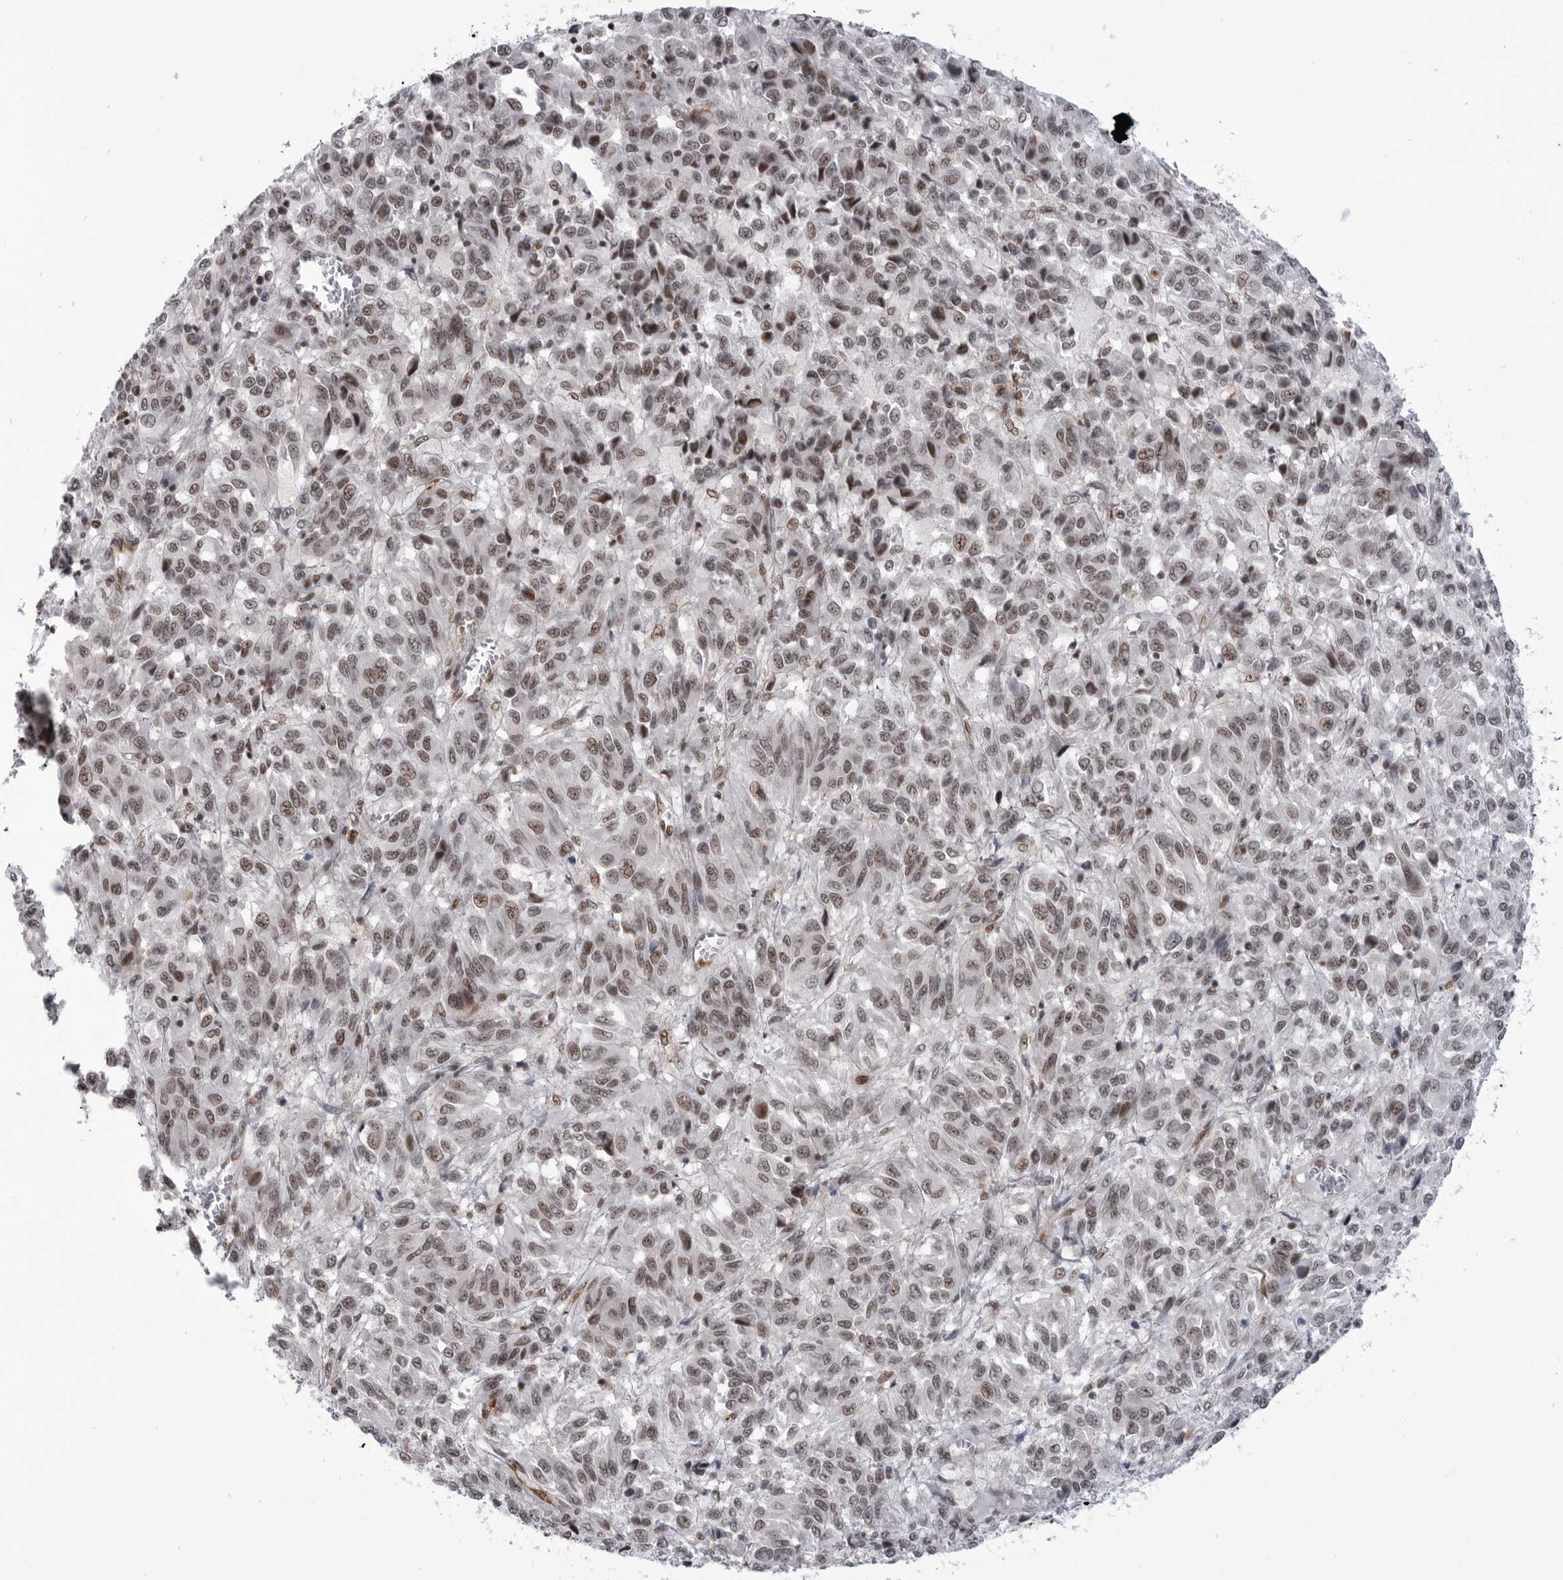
{"staining": {"intensity": "moderate", "quantity": ">75%", "location": "nuclear"}, "tissue": "melanoma", "cell_type": "Tumor cells", "image_type": "cancer", "snomed": [{"axis": "morphology", "description": "Malignant melanoma, Metastatic site"}, {"axis": "topography", "description": "Lung"}], "caption": "Immunohistochemical staining of malignant melanoma (metastatic site) reveals medium levels of moderate nuclear protein positivity in approximately >75% of tumor cells.", "gene": "RNF26", "patient": {"sex": "male", "age": 64}}